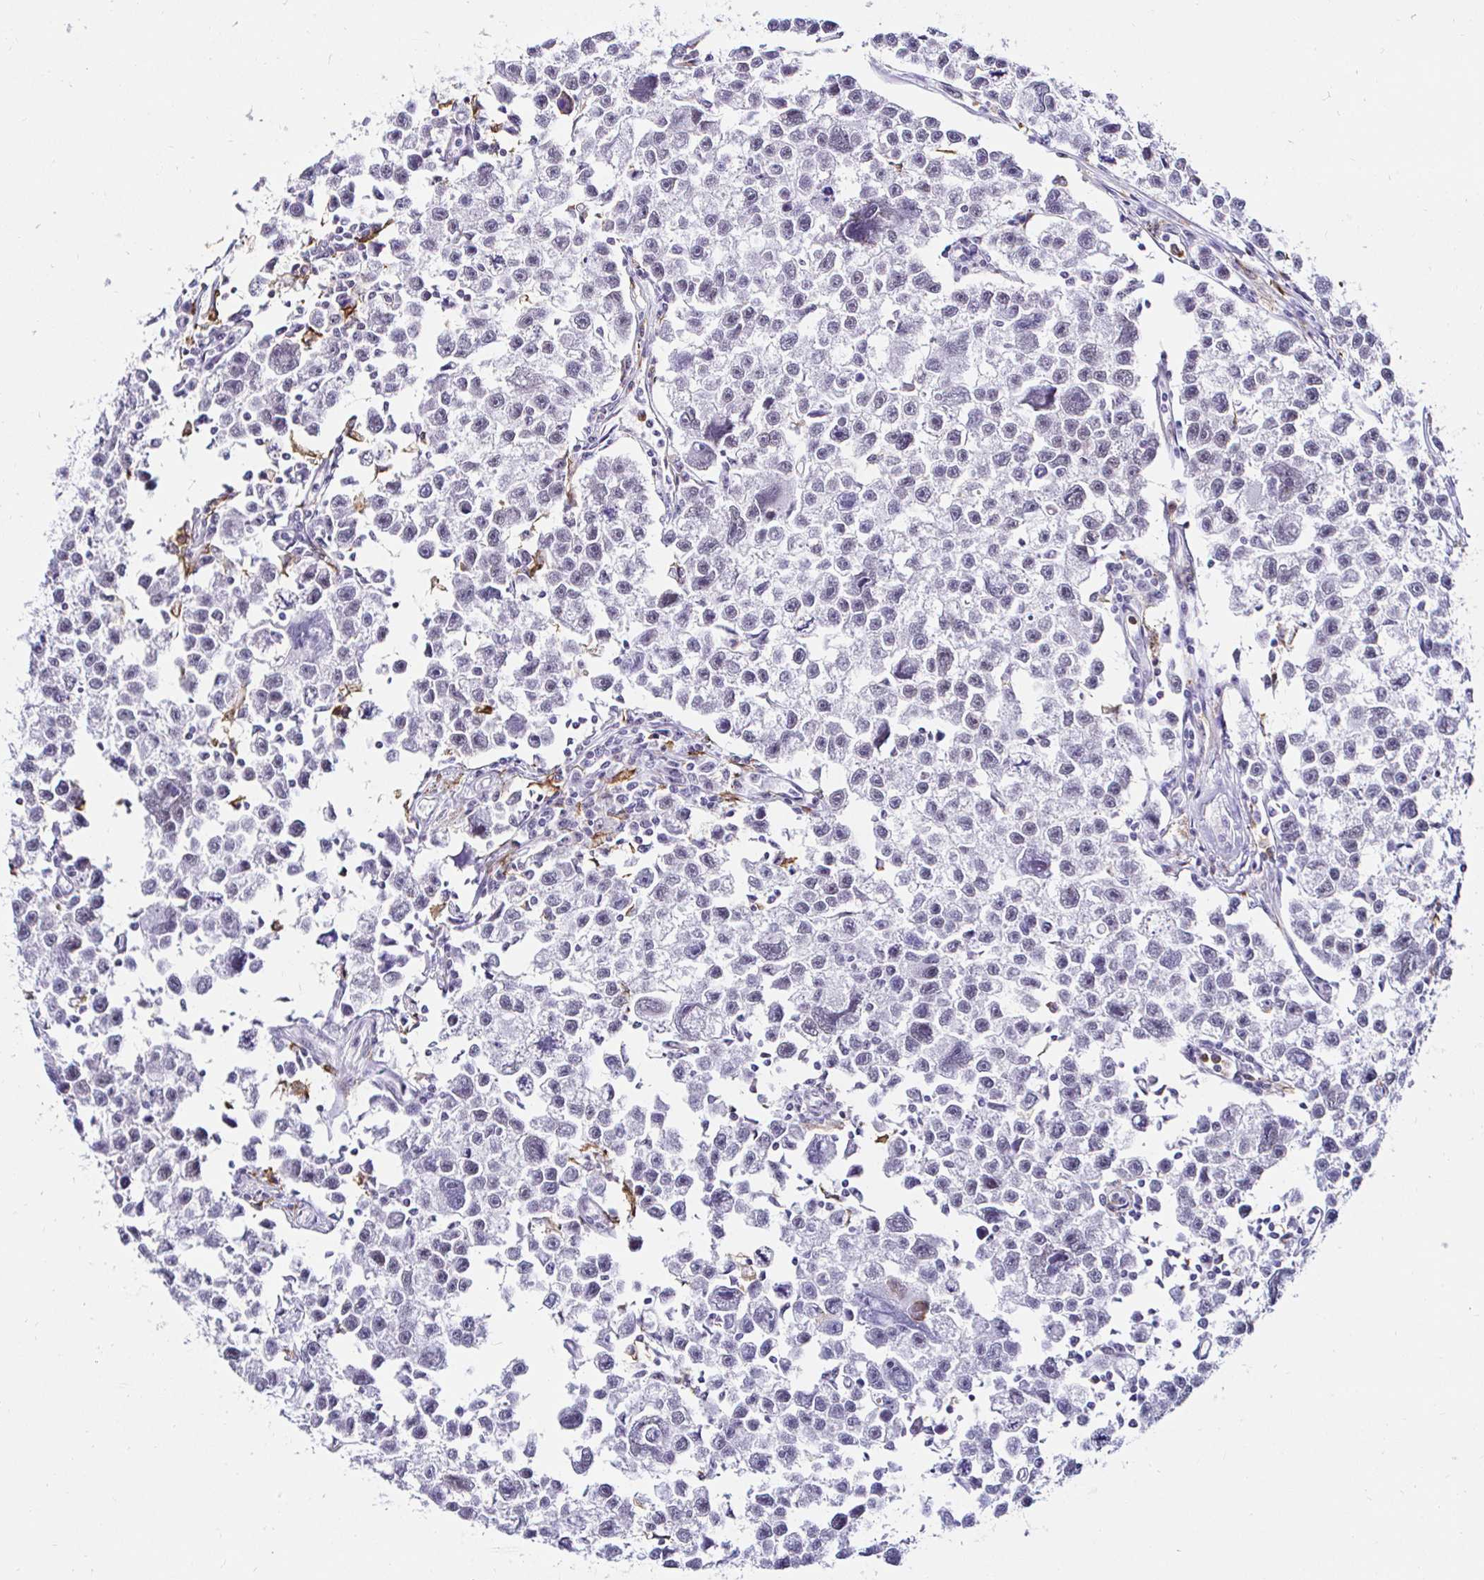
{"staining": {"intensity": "negative", "quantity": "none", "location": "none"}, "tissue": "testis cancer", "cell_type": "Tumor cells", "image_type": "cancer", "snomed": [{"axis": "morphology", "description": "Seminoma, NOS"}, {"axis": "topography", "description": "Testis"}], "caption": "The immunohistochemistry micrograph has no significant positivity in tumor cells of testis seminoma tissue.", "gene": "CYBB", "patient": {"sex": "male", "age": 26}}